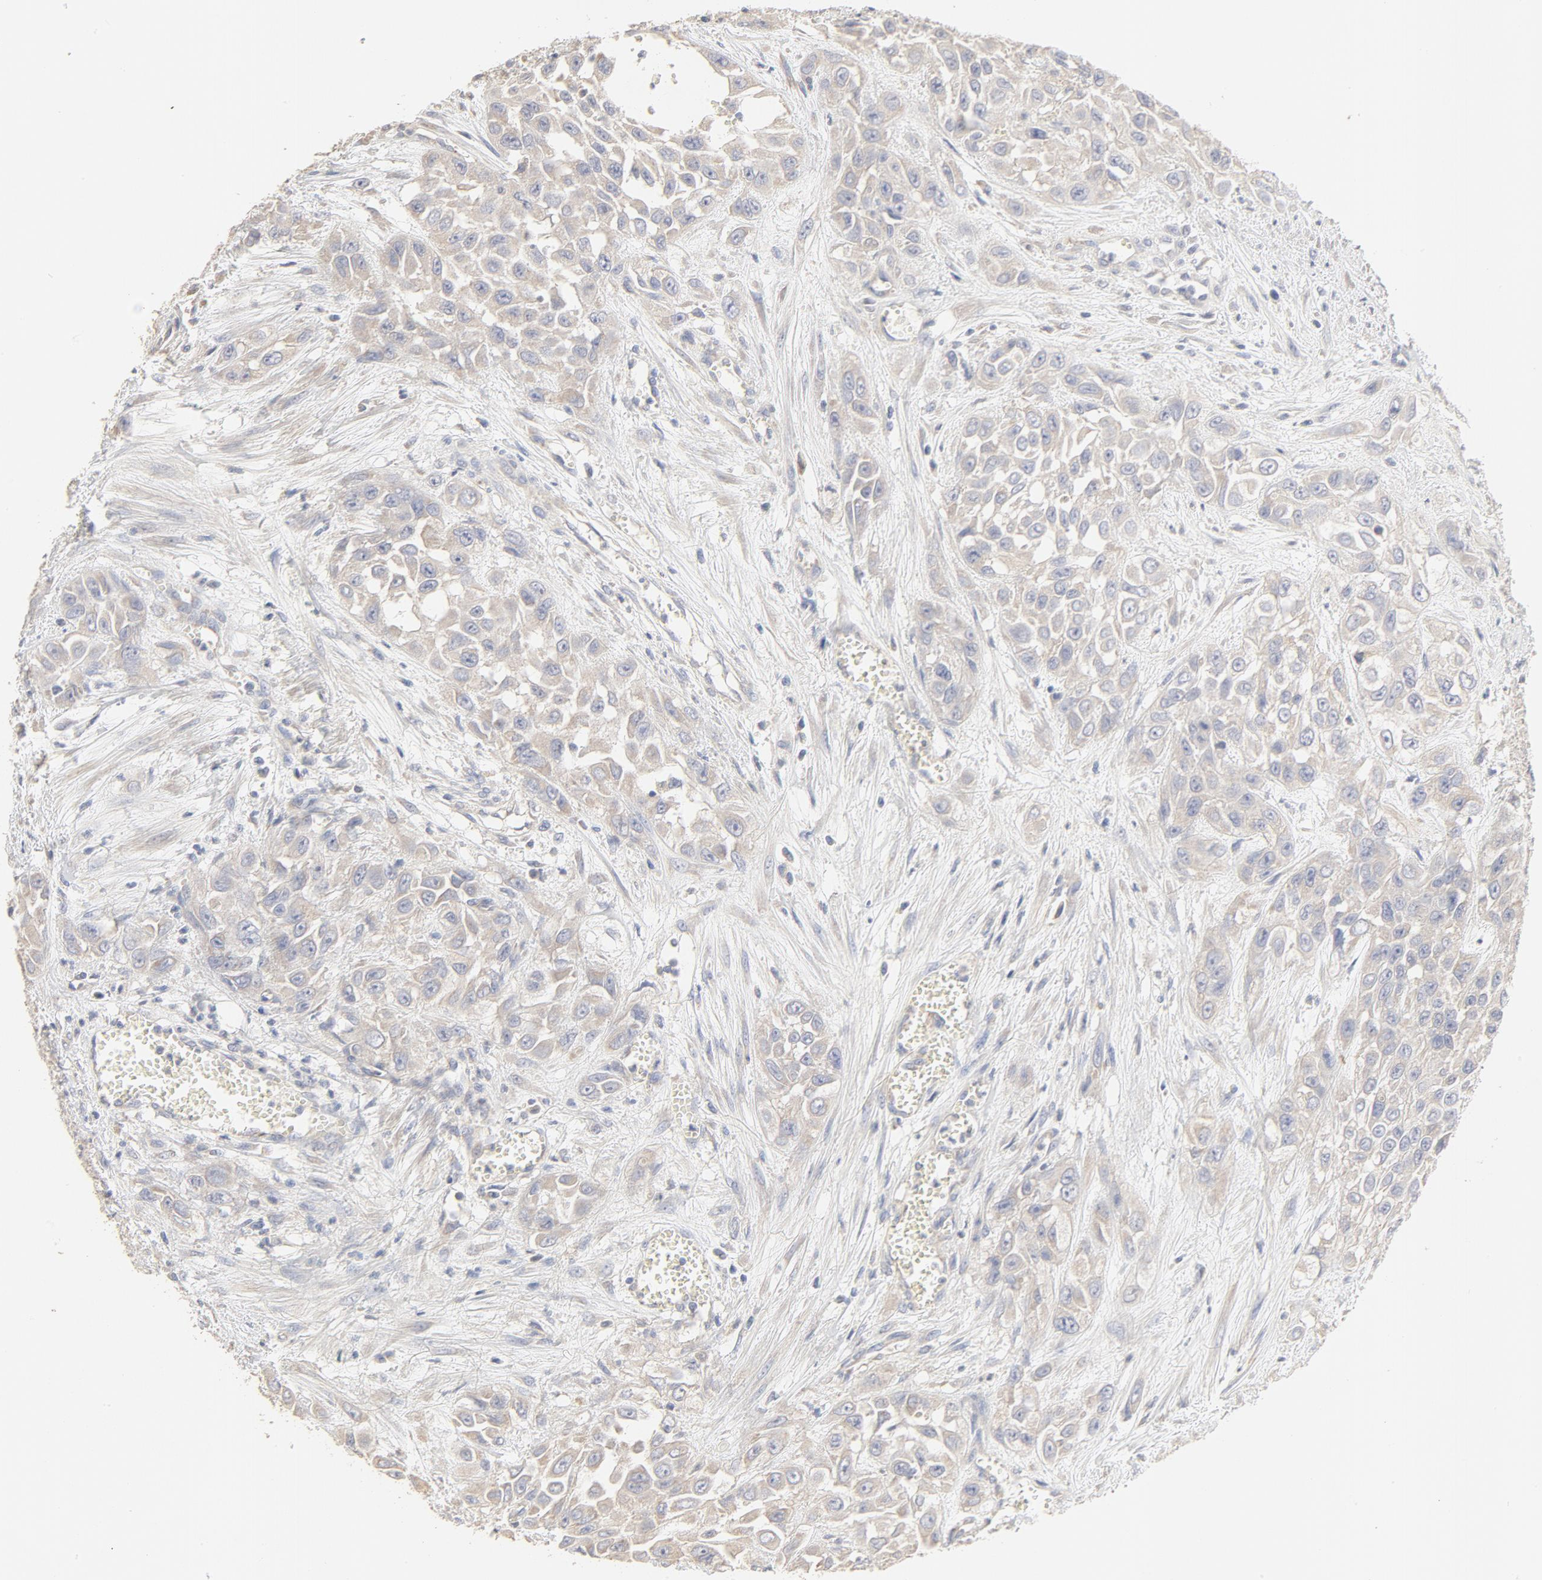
{"staining": {"intensity": "negative", "quantity": "none", "location": "none"}, "tissue": "urothelial cancer", "cell_type": "Tumor cells", "image_type": "cancer", "snomed": [{"axis": "morphology", "description": "Urothelial carcinoma, High grade"}, {"axis": "topography", "description": "Urinary bladder"}], "caption": "Tumor cells show no significant positivity in urothelial carcinoma (high-grade).", "gene": "FCGBP", "patient": {"sex": "male", "age": 57}}